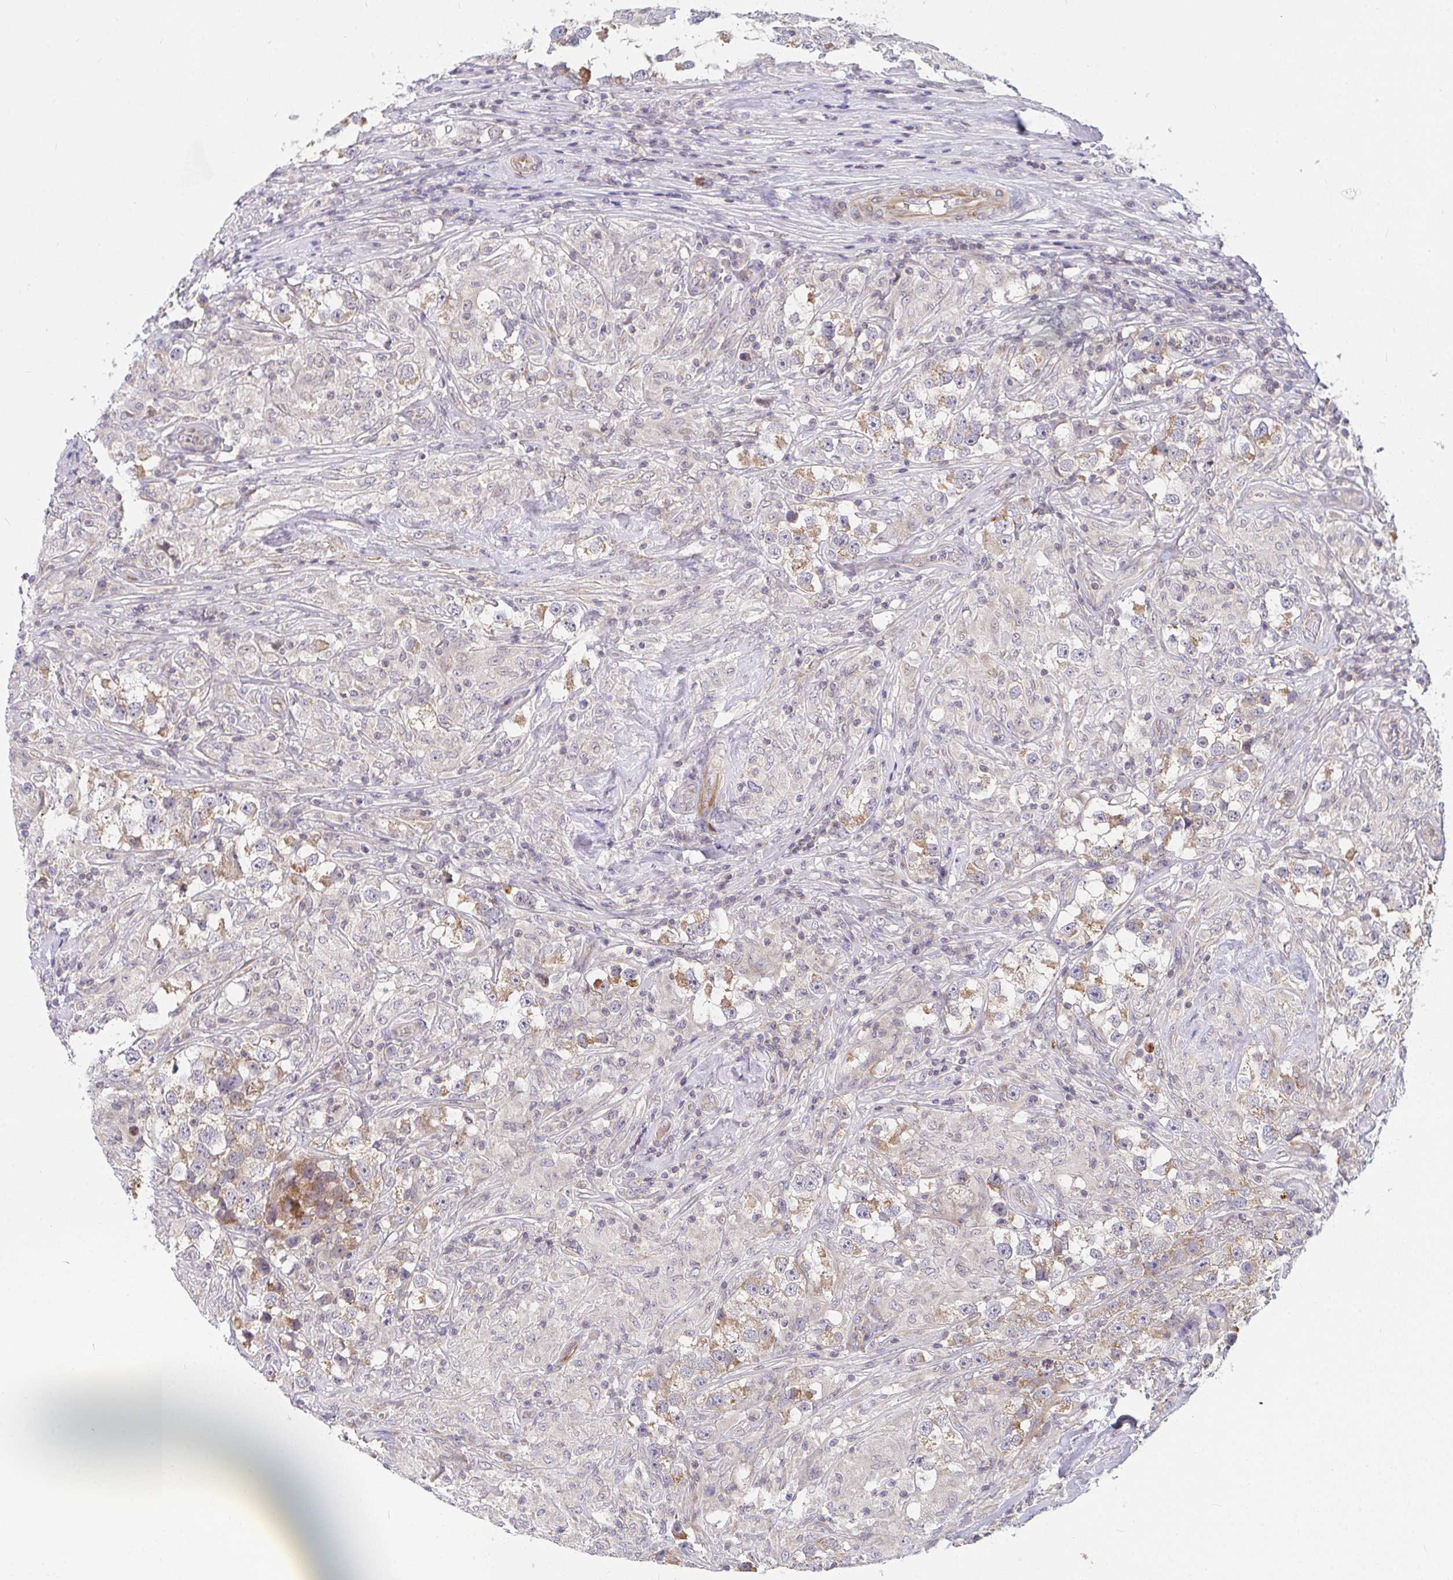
{"staining": {"intensity": "moderate", "quantity": ">75%", "location": "cytoplasmic/membranous"}, "tissue": "testis cancer", "cell_type": "Tumor cells", "image_type": "cancer", "snomed": [{"axis": "morphology", "description": "Seminoma, NOS"}, {"axis": "topography", "description": "Testis"}], "caption": "Immunohistochemistry (IHC) of testis cancer shows medium levels of moderate cytoplasmic/membranous staining in about >75% of tumor cells.", "gene": "EIF1AD", "patient": {"sex": "male", "age": 46}}